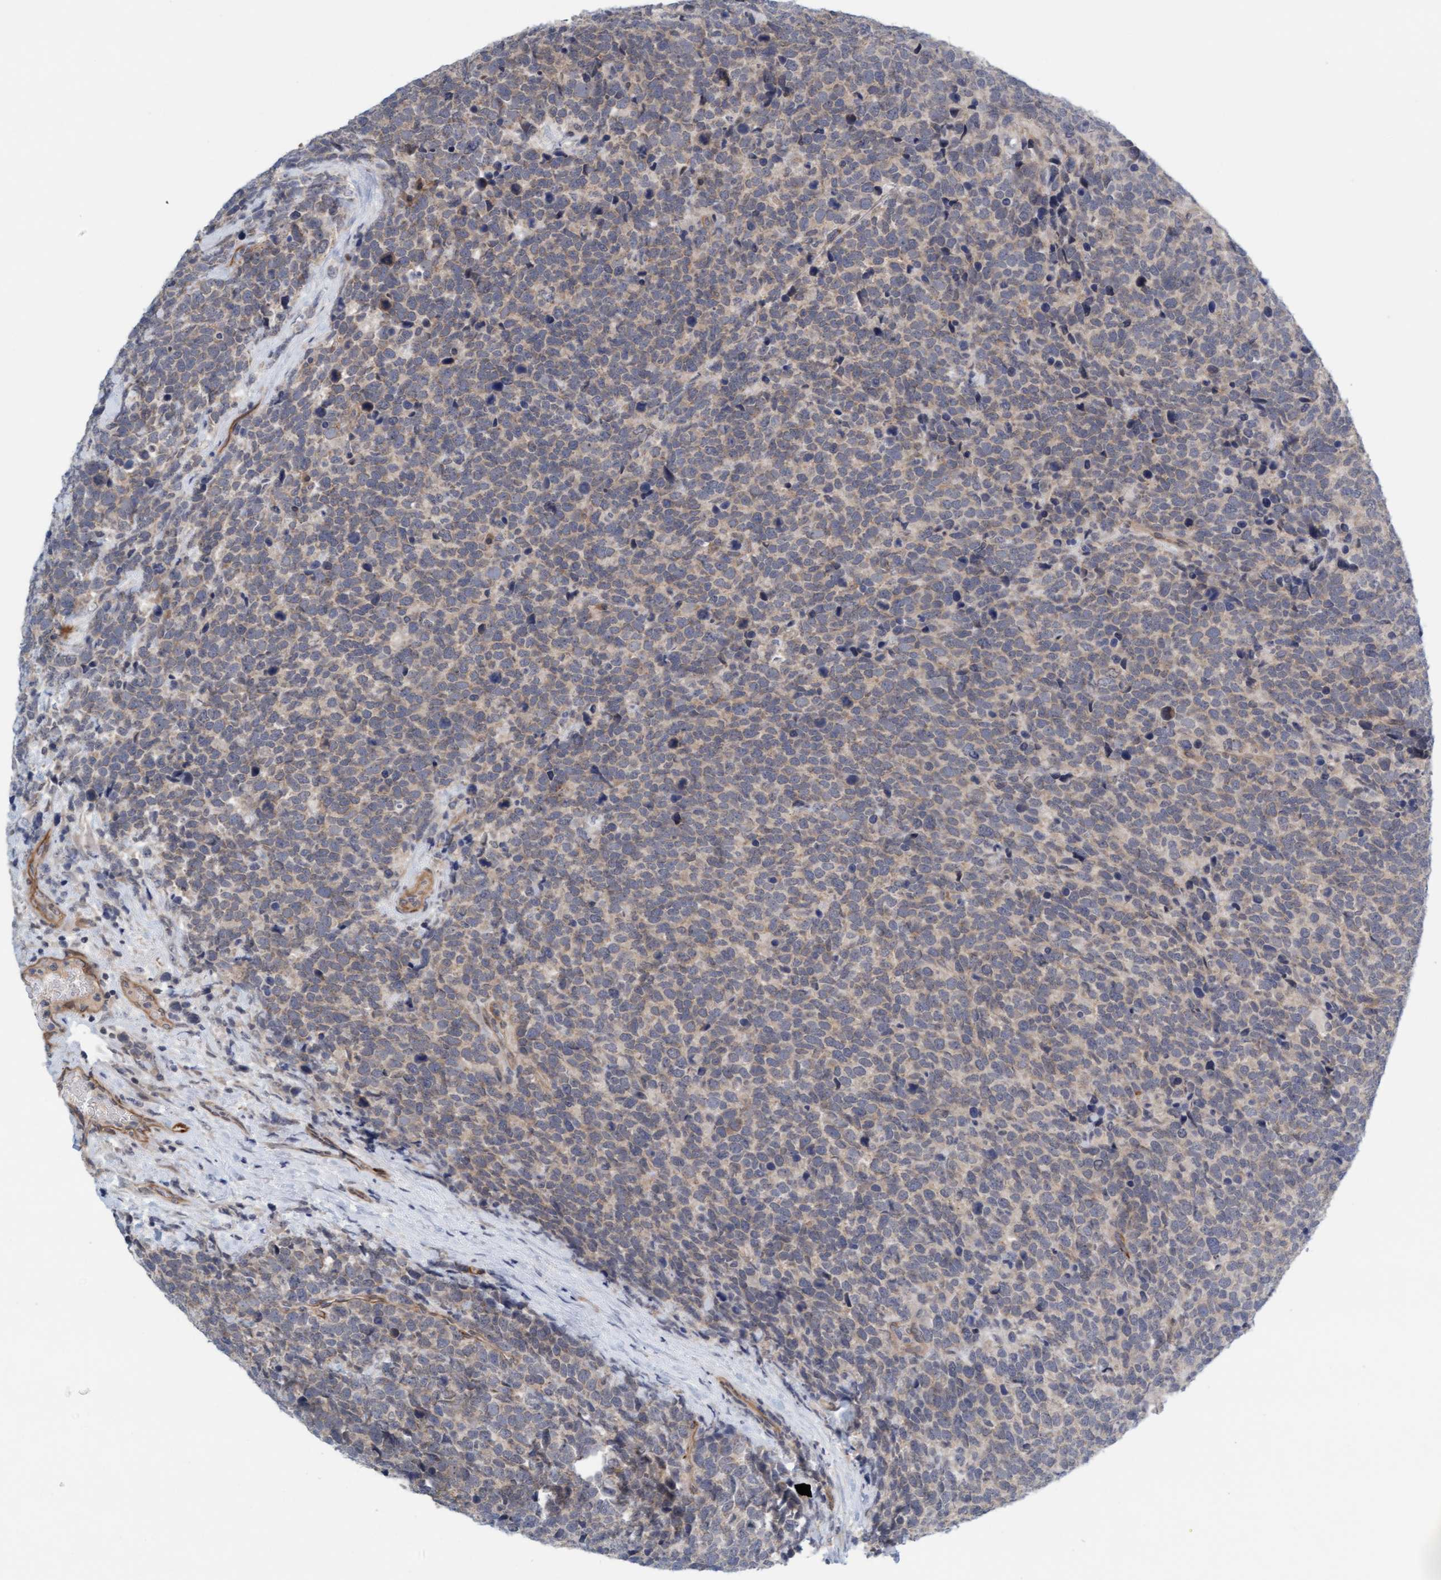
{"staining": {"intensity": "weak", "quantity": "25%-75%", "location": "cytoplasmic/membranous"}, "tissue": "urothelial cancer", "cell_type": "Tumor cells", "image_type": "cancer", "snomed": [{"axis": "morphology", "description": "Urothelial carcinoma, High grade"}, {"axis": "topography", "description": "Urinary bladder"}], "caption": "Immunohistochemistry (IHC) staining of urothelial cancer, which reveals low levels of weak cytoplasmic/membranous staining in about 25%-75% of tumor cells indicating weak cytoplasmic/membranous protein positivity. The staining was performed using DAB (3,3'-diaminobenzidine) (brown) for protein detection and nuclei were counterstained in hematoxylin (blue).", "gene": "TSTD2", "patient": {"sex": "female", "age": 82}}